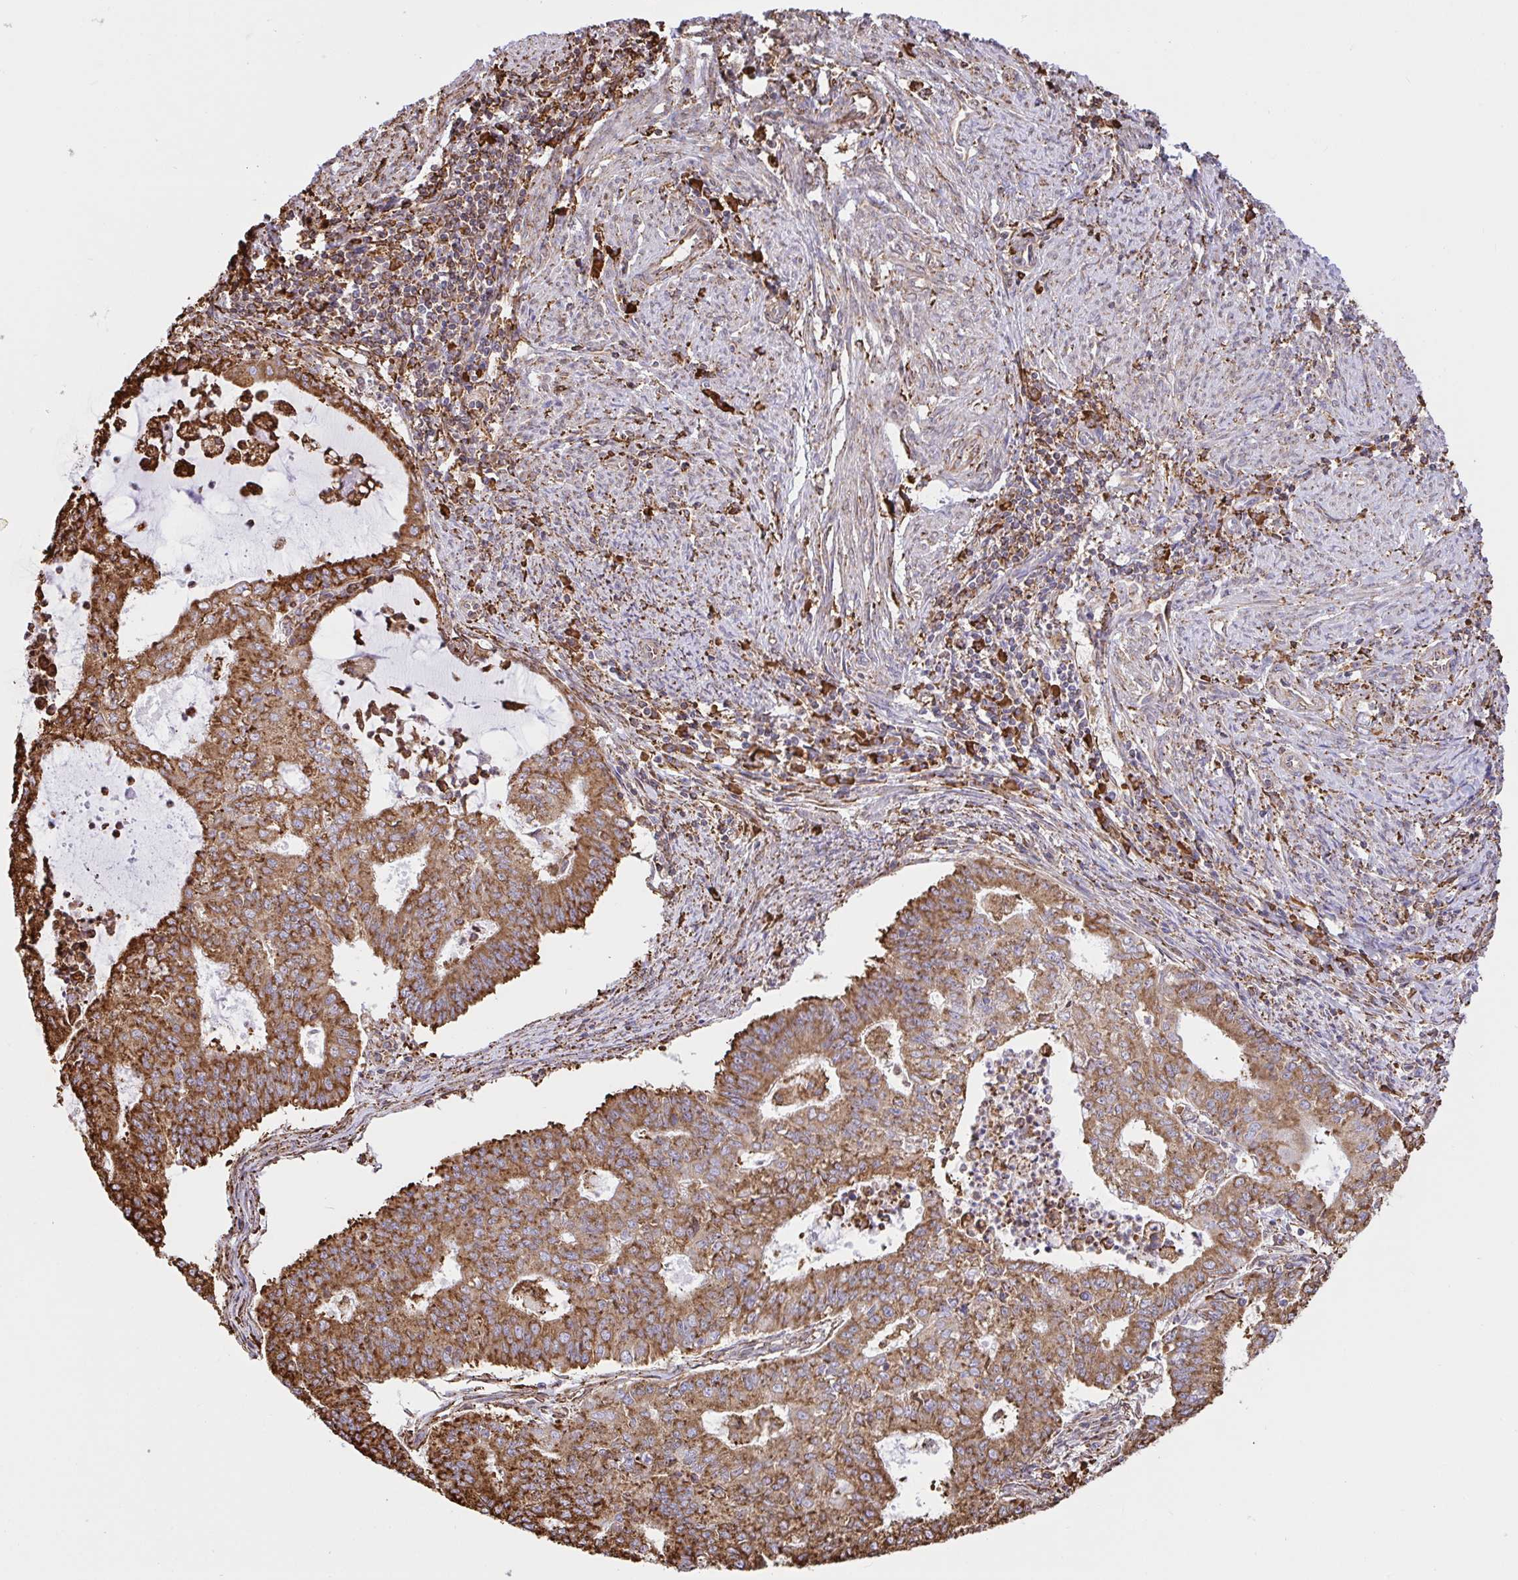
{"staining": {"intensity": "moderate", "quantity": ">75%", "location": "cytoplasmic/membranous"}, "tissue": "endometrial cancer", "cell_type": "Tumor cells", "image_type": "cancer", "snomed": [{"axis": "morphology", "description": "Adenocarcinoma, NOS"}, {"axis": "topography", "description": "Endometrium"}], "caption": "DAB immunohistochemical staining of human endometrial adenocarcinoma demonstrates moderate cytoplasmic/membranous protein expression in approximately >75% of tumor cells.", "gene": "CLGN", "patient": {"sex": "female", "age": 61}}